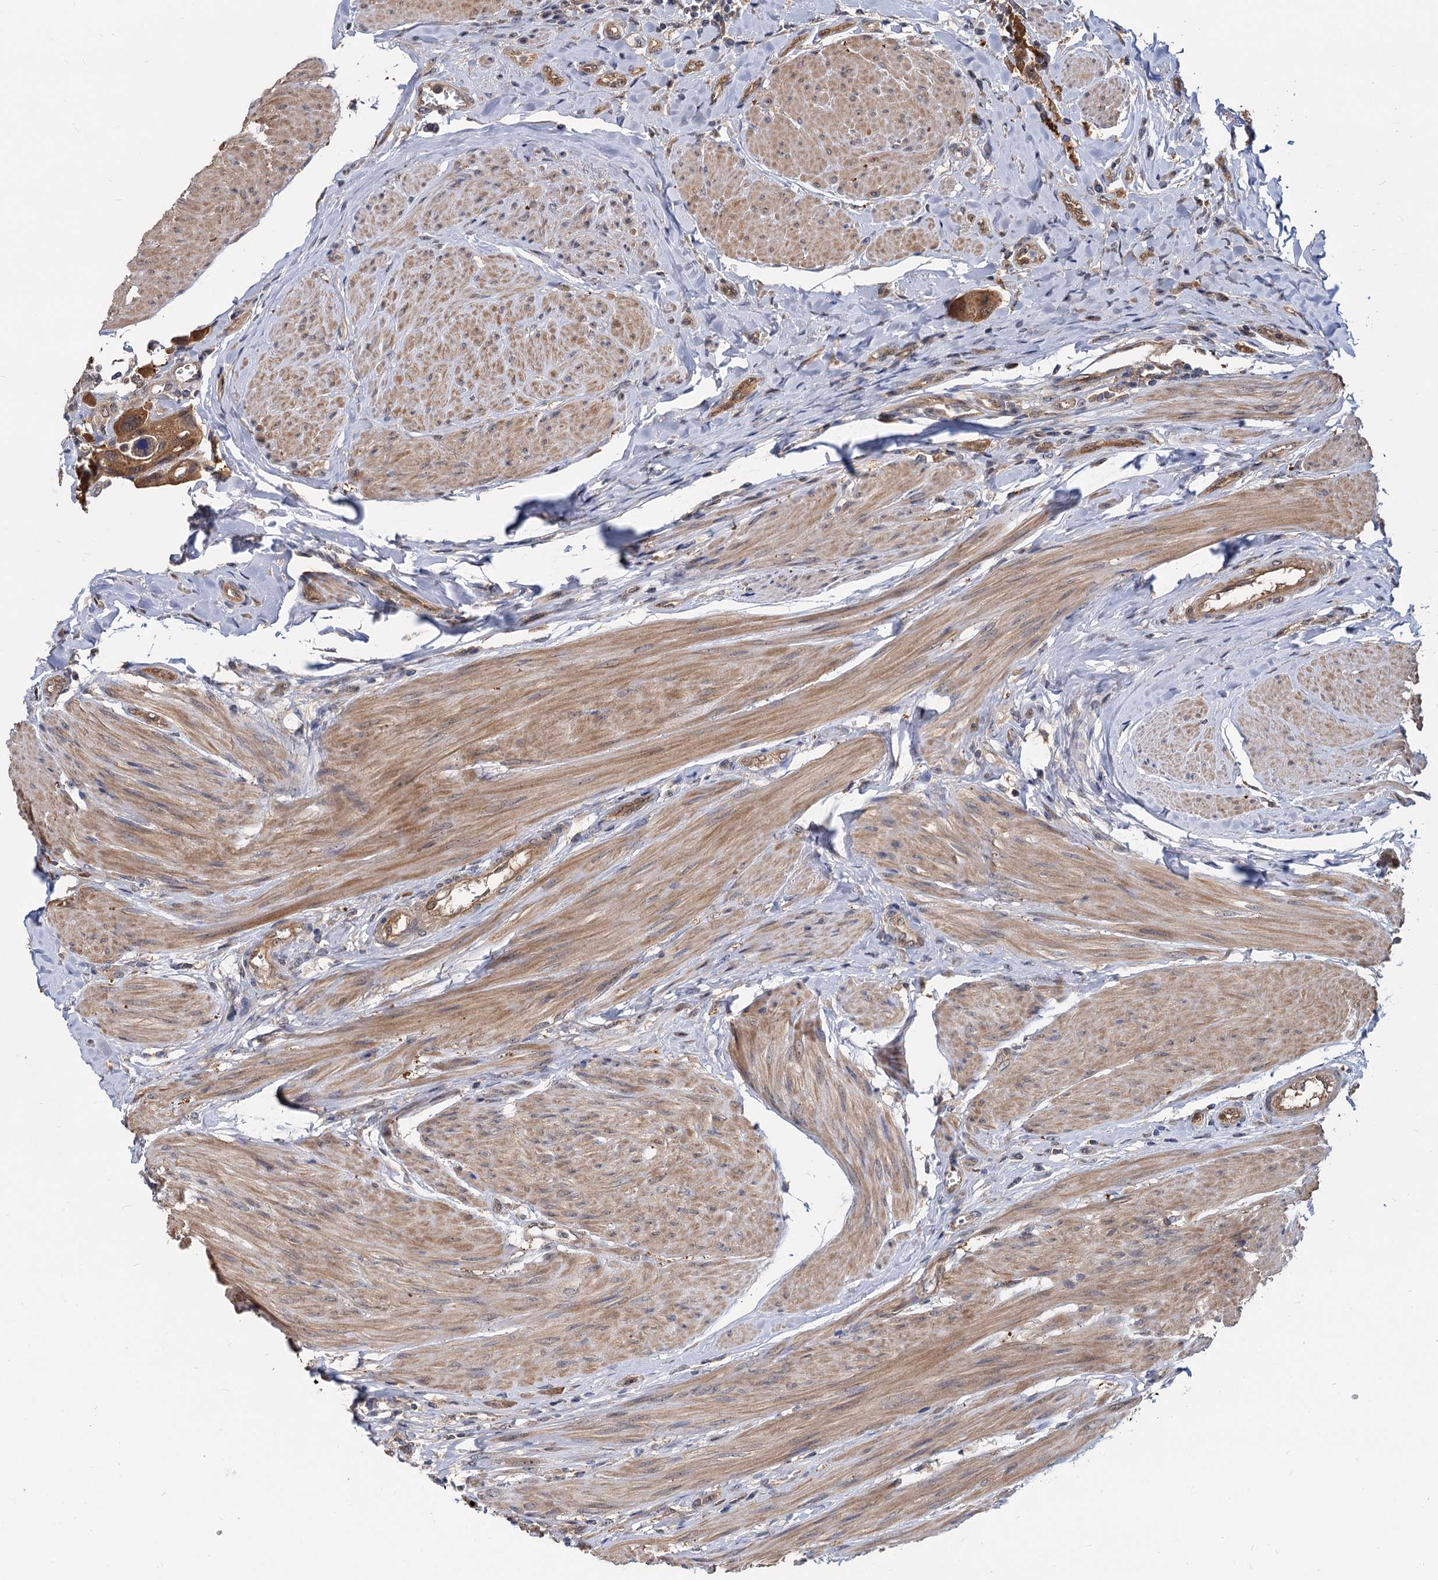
{"staining": {"intensity": "moderate", "quantity": ">75%", "location": "cytoplasmic/membranous"}, "tissue": "urothelial cancer", "cell_type": "Tumor cells", "image_type": "cancer", "snomed": [{"axis": "morphology", "description": "Urothelial carcinoma, High grade"}, {"axis": "topography", "description": "Urinary bladder"}], "caption": "Protein expression analysis of human urothelial cancer reveals moderate cytoplasmic/membranous staining in about >75% of tumor cells. Nuclei are stained in blue.", "gene": "SNX15", "patient": {"sex": "male", "age": 50}}